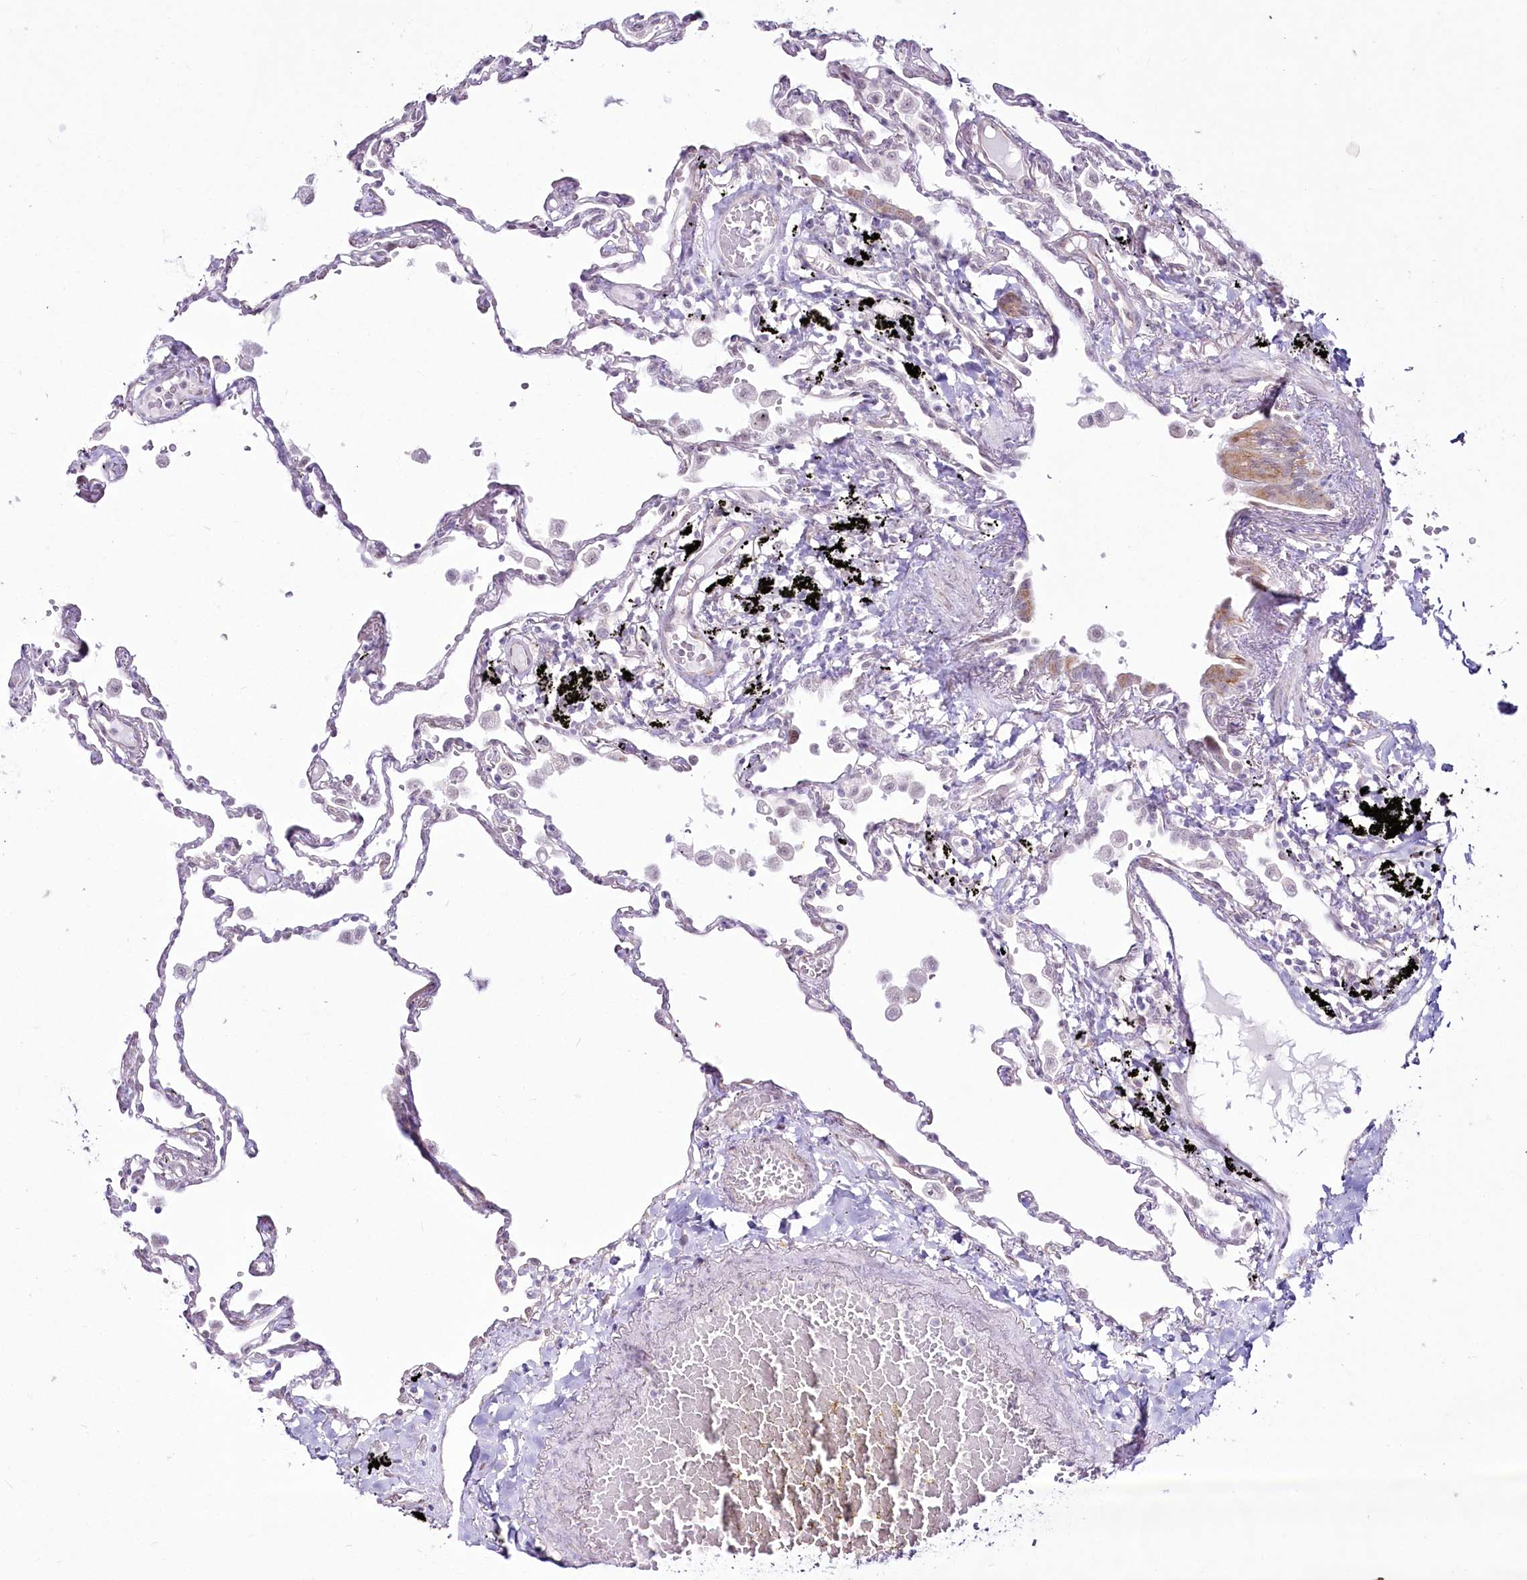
{"staining": {"intensity": "negative", "quantity": "none", "location": "none"}, "tissue": "lung", "cell_type": "Alveolar cells", "image_type": "normal", "snomed": [{"axis": "morphology", "description": "Normal tissue, NOS"}, {"axis": "topography", "description": "Lung"}], "caption": "An immunohistochemistry (IHC) image of normal lung is shown. There is no staining in alveolar cells of lung.", "gene": "YBX3", "patient": {"sex": "female", "age": 67}}